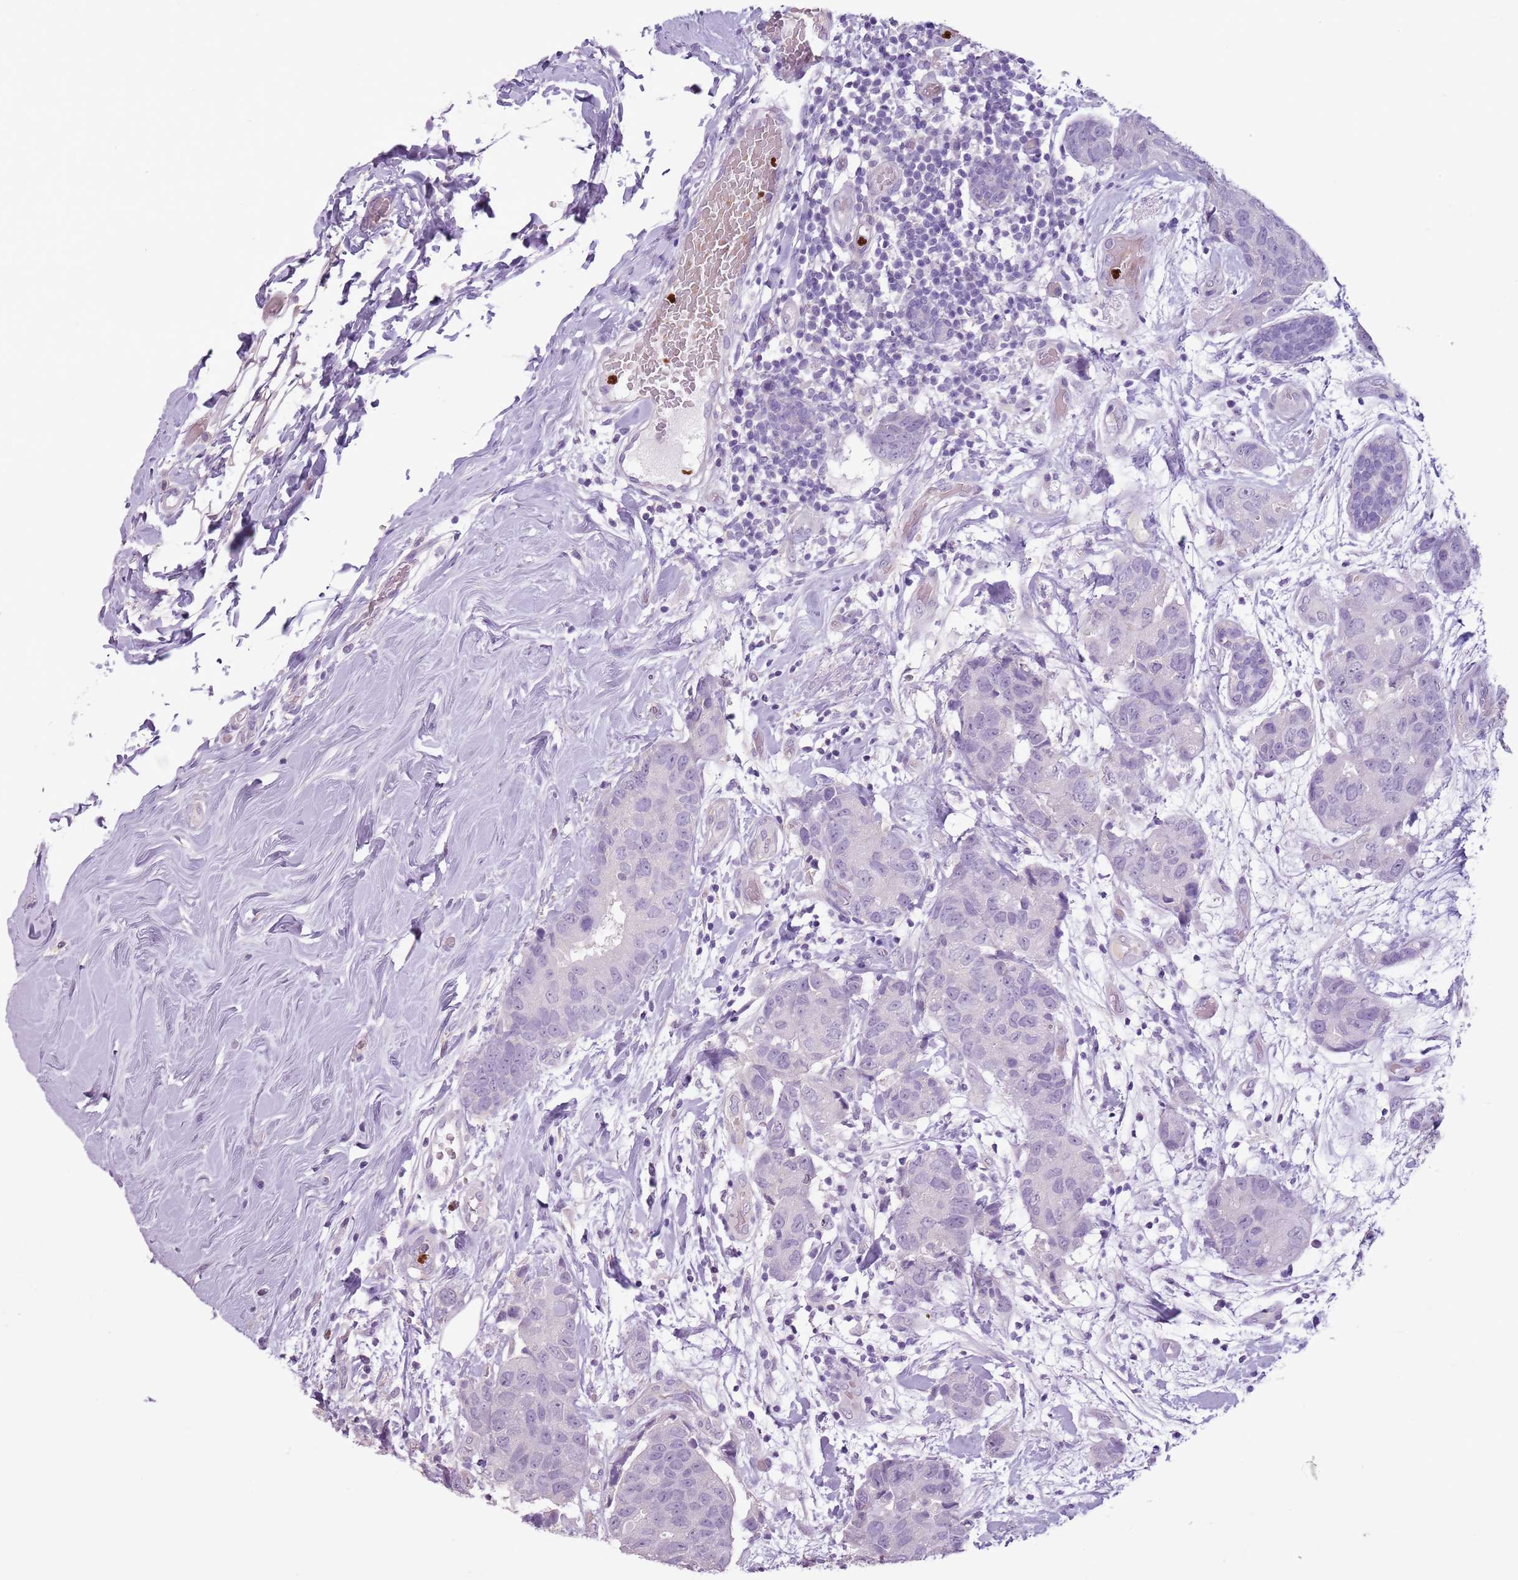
{"staining": {"intensity": "negative", "quantity": "none", "location": "none"}, "tissue": "breast cancer", "cell_type": "Tumor cells", "image_type": "cancer", "snomed": [{"axis": "morphology", "description": "Duct carcinoma"}, {"axis": "topography", "description": "Breast"}], "caption": "Immunohistochemical staining of human breast intraductal carcinoma demonstrates no significant expression in tumor cells.", "gene": "CELF6", "patient": {"sex": "female", "age": 62}}